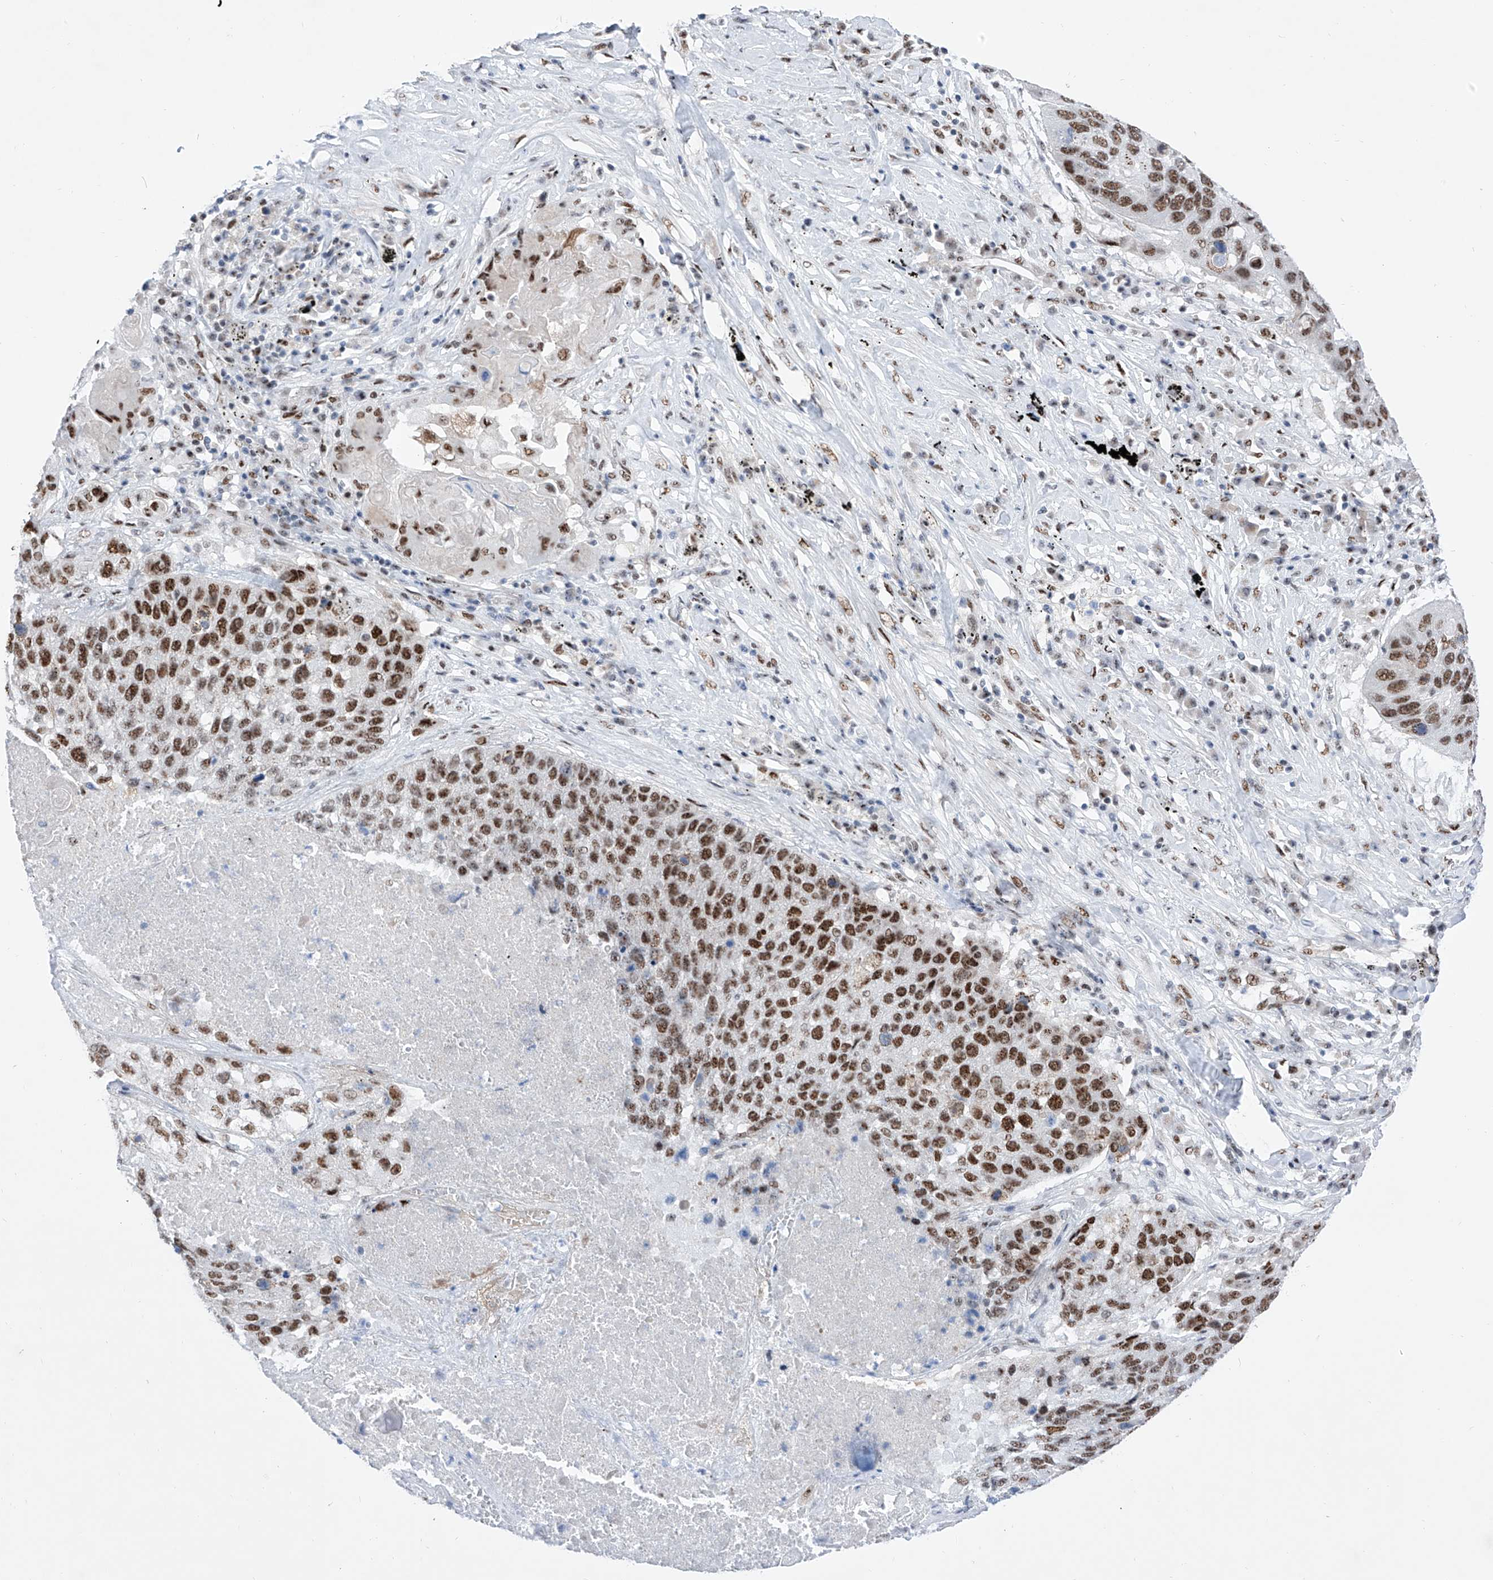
{"staining": {"intensity": "strong", "quantity": ">75%", "location": "nuclear"}, "tissue": "lung cancer", "cell_type": "Tumor cells", "image_type": "cancer", "snomed": [{"axis": "morphology", "description": "Squamous cell carcinoma, NOS"}, {"axis": "topography", "description": "Lung"}], "caption": "DAB immunohistochemical staining of lung cancer (squamous cell carcinoma) reveals strong nuclear protein positivity in approximately >75% of tumor cells.", "gene": "ATN1", "patient": {"sex": "male", "age": 61}}